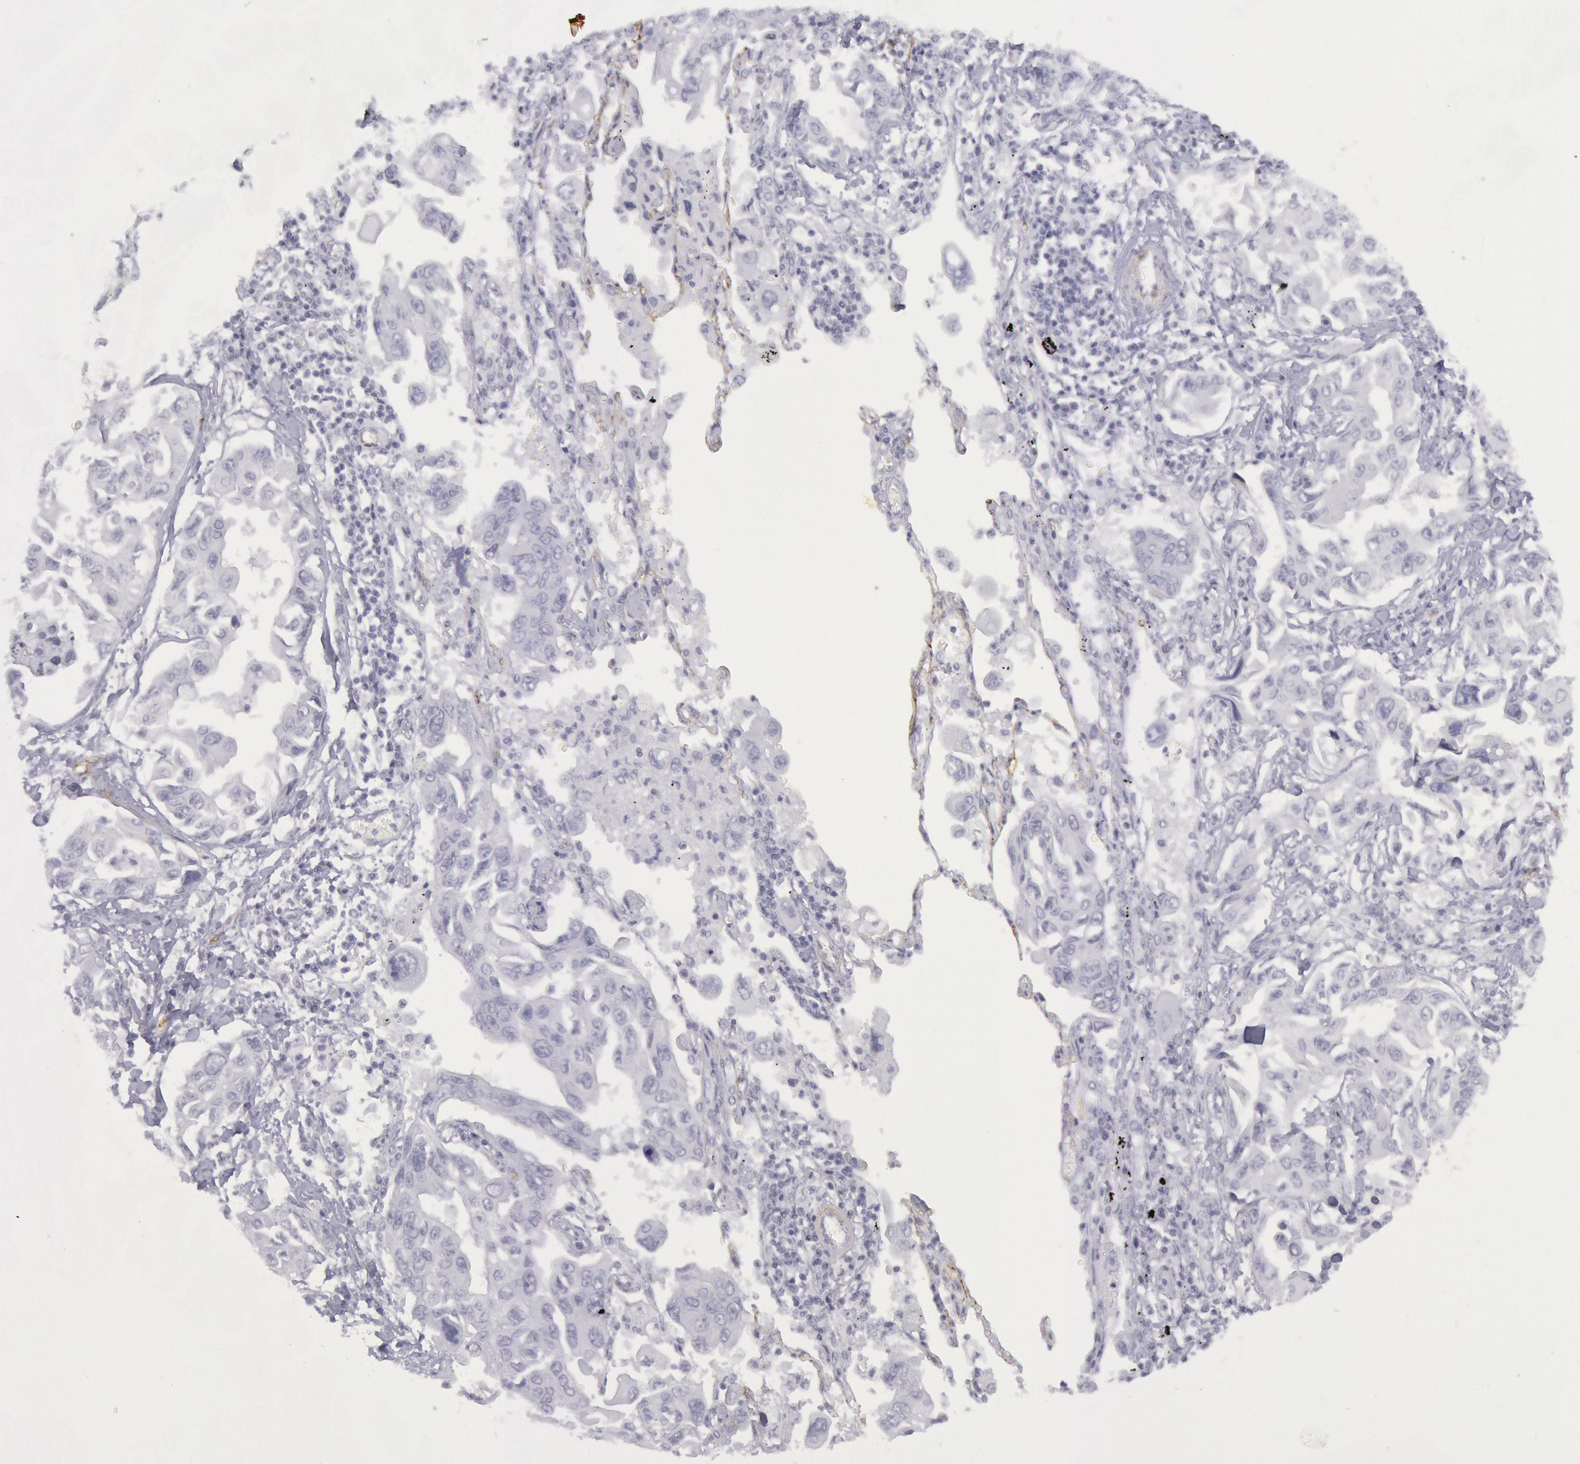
{"staining": {"intensity": "negative", "quantity": "none", "location": "none"}, "tissue": "lung cancer", "cell_type": "Tumor cells", "image_type": "cancer", "snomed": [{"axis": "morphology", "description": "Adenocarcinoma, NOS"}, {"axis": "topography", "description": "Lung"}], "caption": "DAB (3,3'-diaminobenzidine) immunohistochemical staining of lung cancer displays no significant positivity in tumor cells.", "gene": "CDH13", "patient": {"sex": "male", "age": 64}}